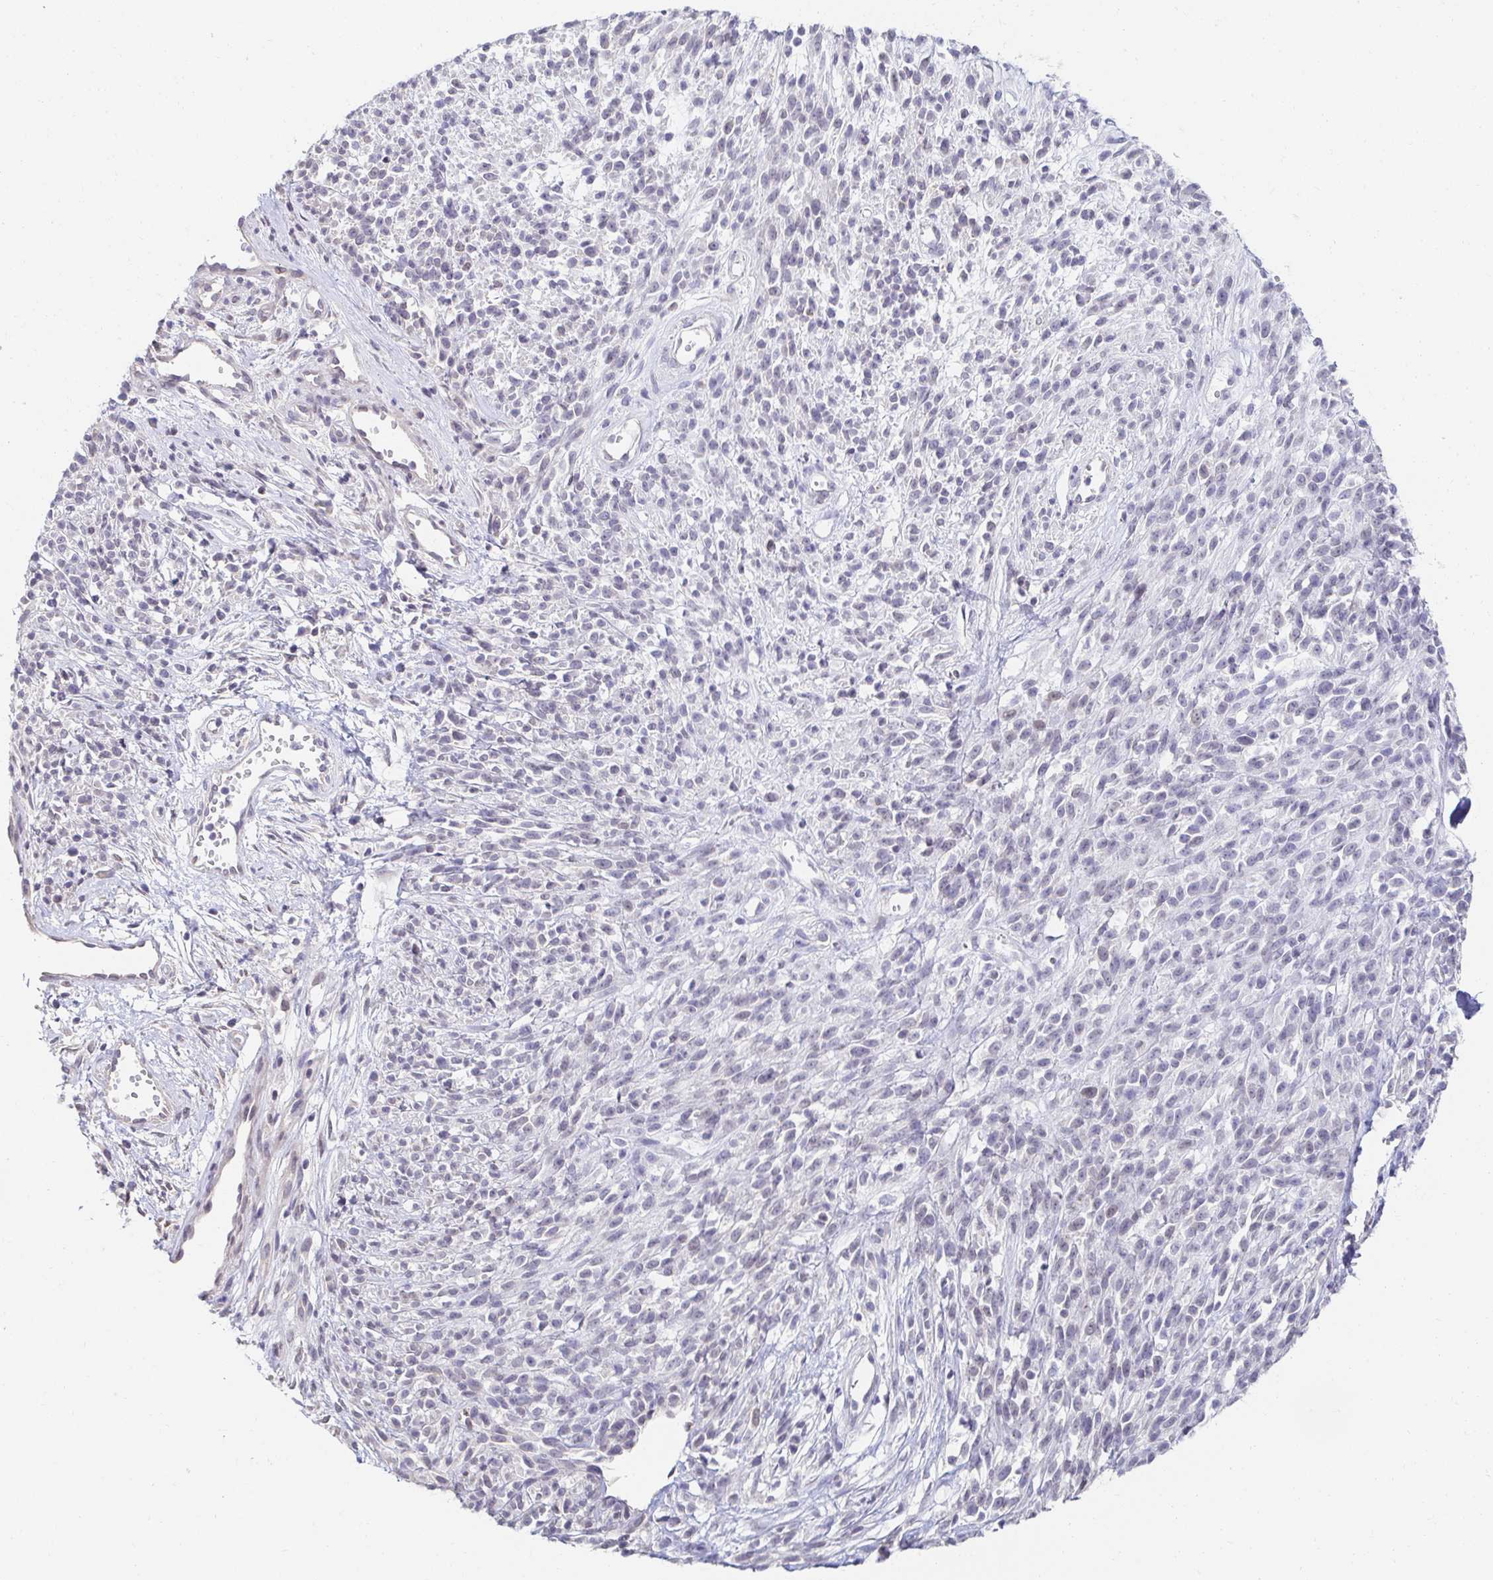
{"staining": {"intensity": "negative", "quantity": "none", "location": "none"}, "tissue": "melanoma", "cell_type": "Tumor cells", "image_type": "cancer", "snomed": [{"axis": "morphology", "description": "Malignant melanoma, NOS"}, {"axis": "topography", "description": "Skin"}, {"axis": "topography", "description": "Skin of trunk"}], "caption": "An image of melanoma stained for a protein demonstrates no brown staining in tumor cells.", "gene": "AKAP14", "patient": {"sex": "male", "age": 74}}